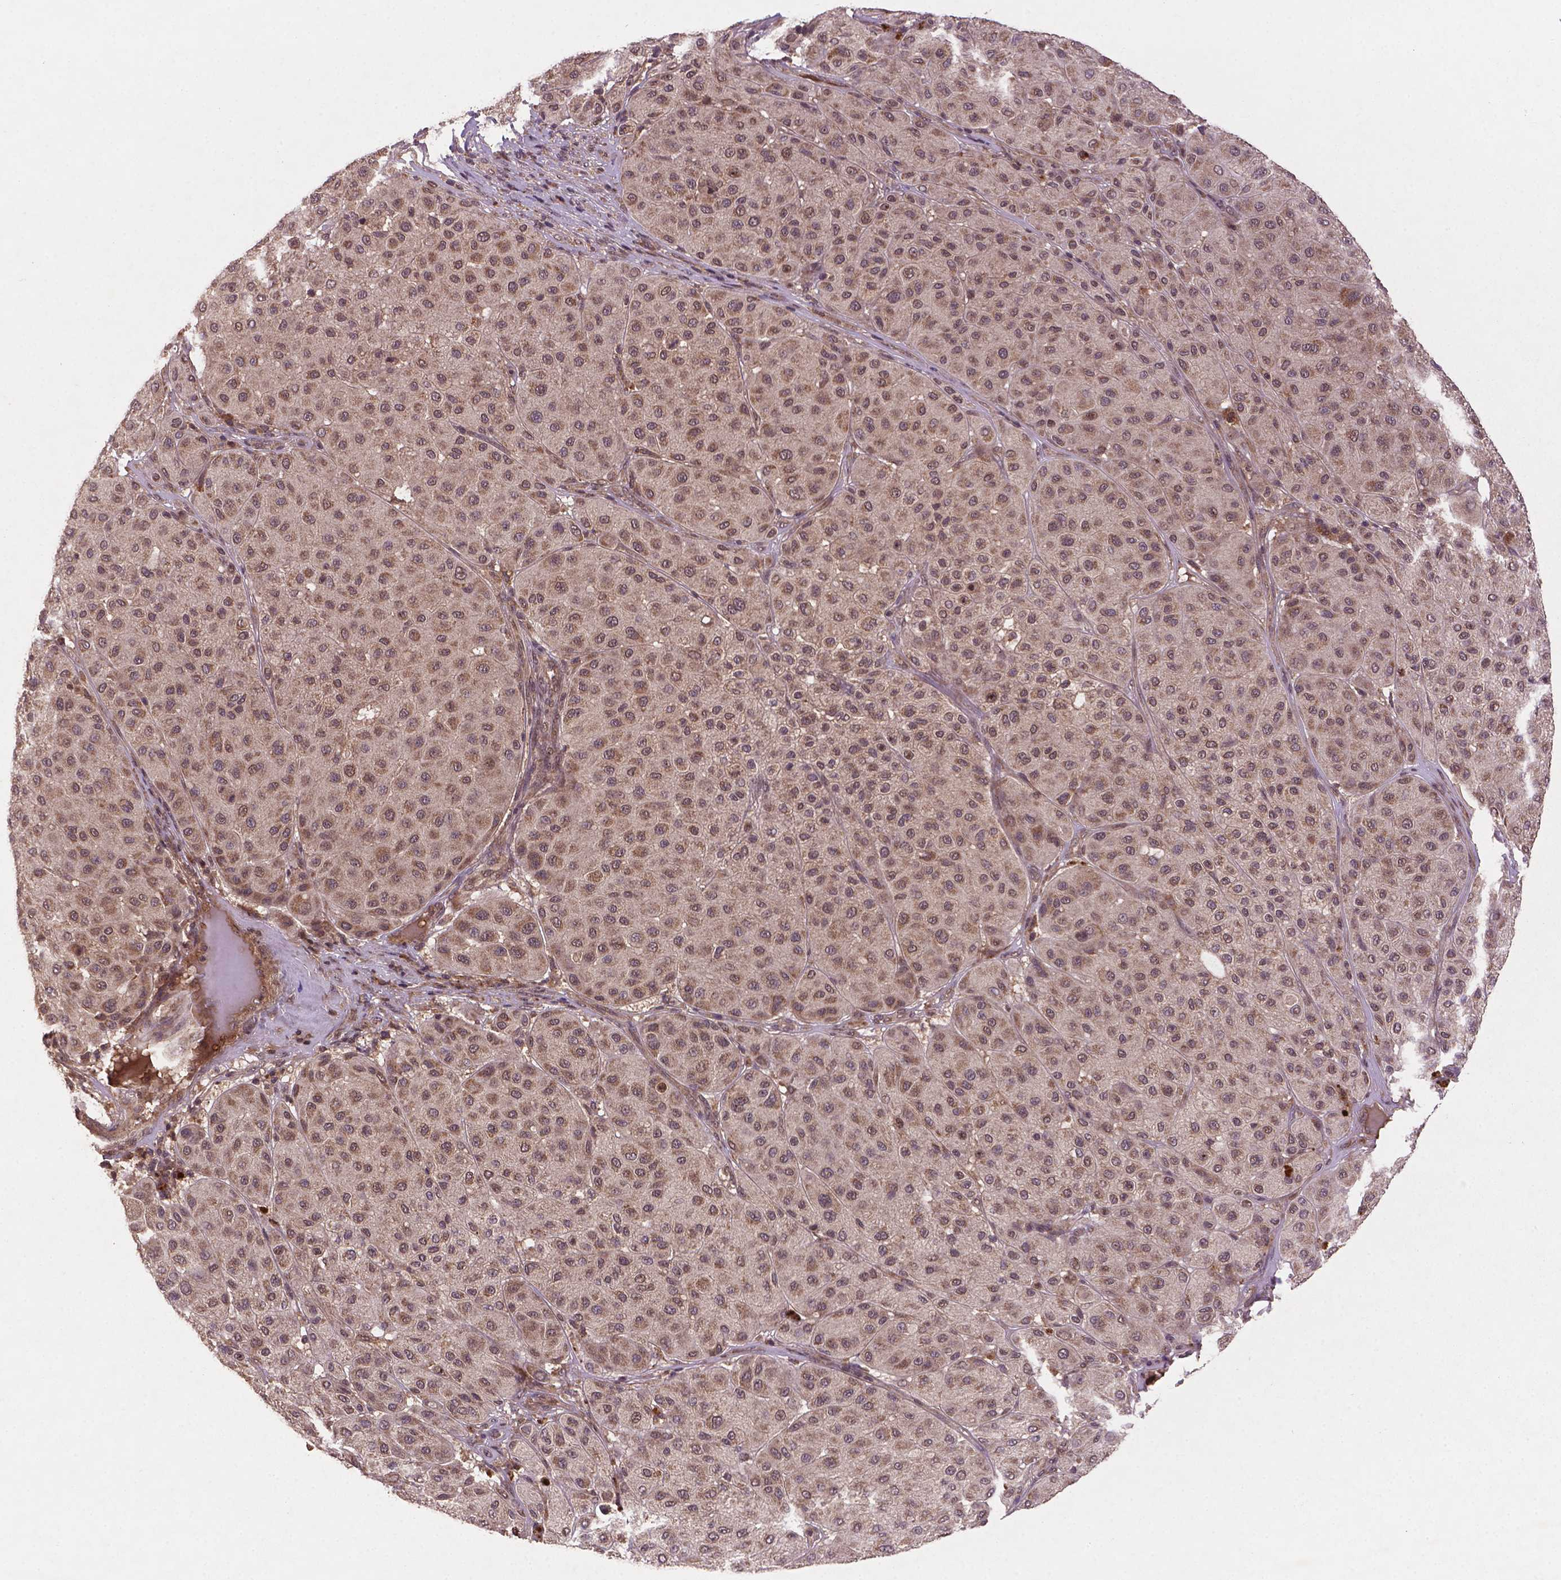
{"staining": {"intensity": "weak", "quantity": ">75%", "location": "cytoplasmic/membranous,nuclear"}, "tissue": "melanoma", "cell_type": "Tumor cells", "image_type": "cancer", "snomed": [{"axis": "morphology", "description": "Malignant melanoma, Metastatic site"}, {"axis": "topography", "description": "Smooth muscle"}], "caption": "Malignant melanoma (metastatic site) tissue demonstrates weak cytoplasmic/membranous and nuclear expression in approximately >75% of tumor cells, visualized by immunohistochemistry.", "gene": "NIPAL2", "patient": {"sex": "male", "age": 41}}